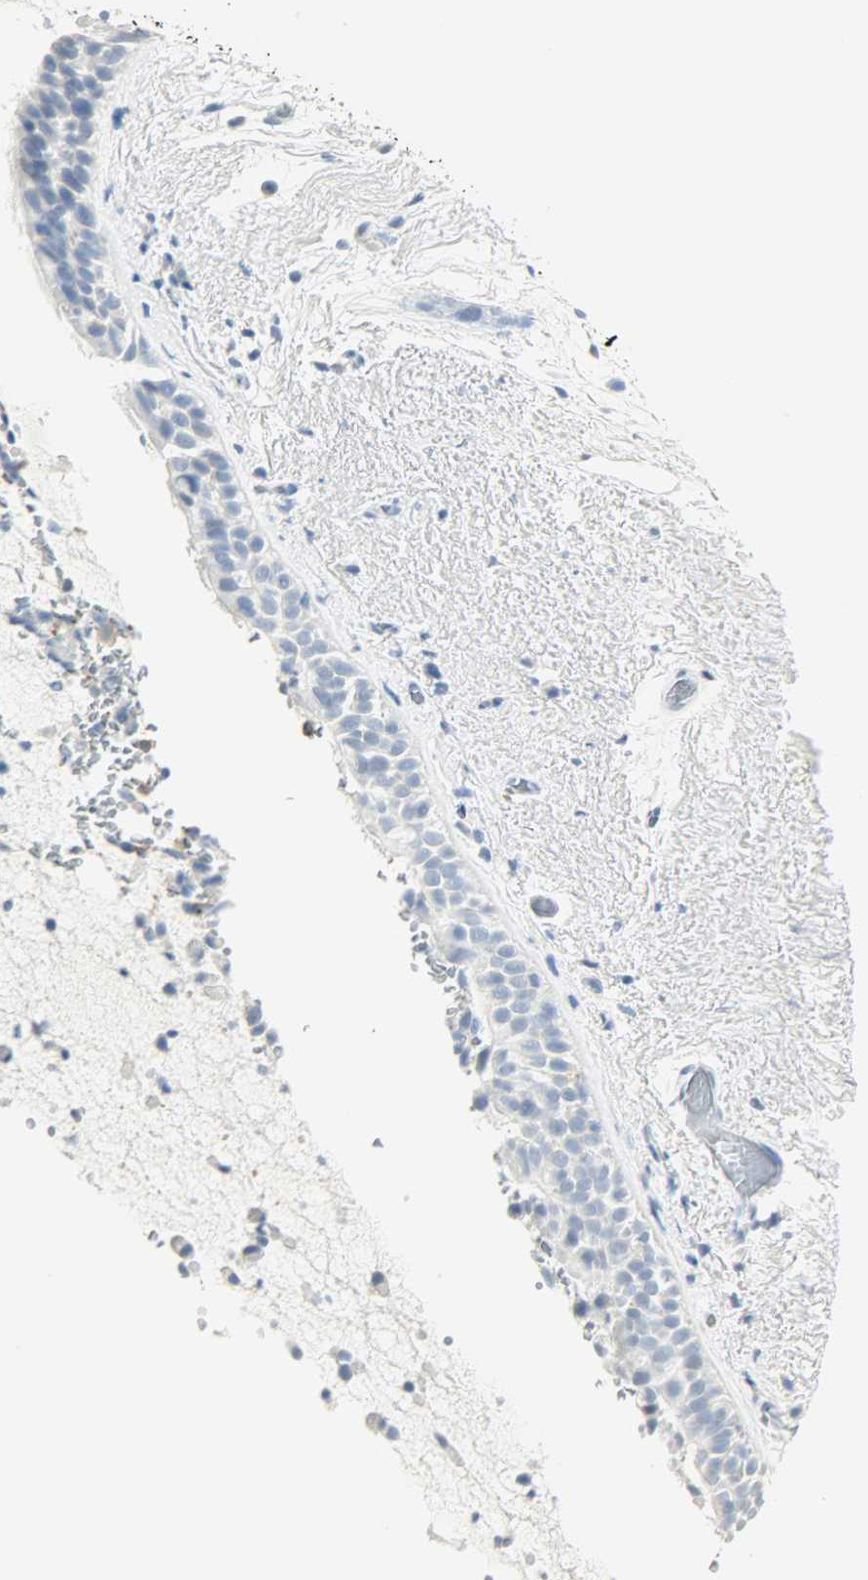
{"staining": {"intensity": "negative", "quantity": "none", "location": "none"}, "tissue": "bronchus", "cell_type": "Respiratory epithelial cells", "image_type": "normal", "snomed": [{"axis": "morphology", "description": "Normal tissue, NOS"}, {"axis": "topography", "description": "Bronchus"}], "caption": "Micrograph shows no significant protein staining in respiratory epithelial cells of normal bronchus. (Brightfield microscopy of DAB immunohistochemistry (IHC) at high magnification).", "gene": "PTPN6", "patient": {"sex": "female", "age": 54}}